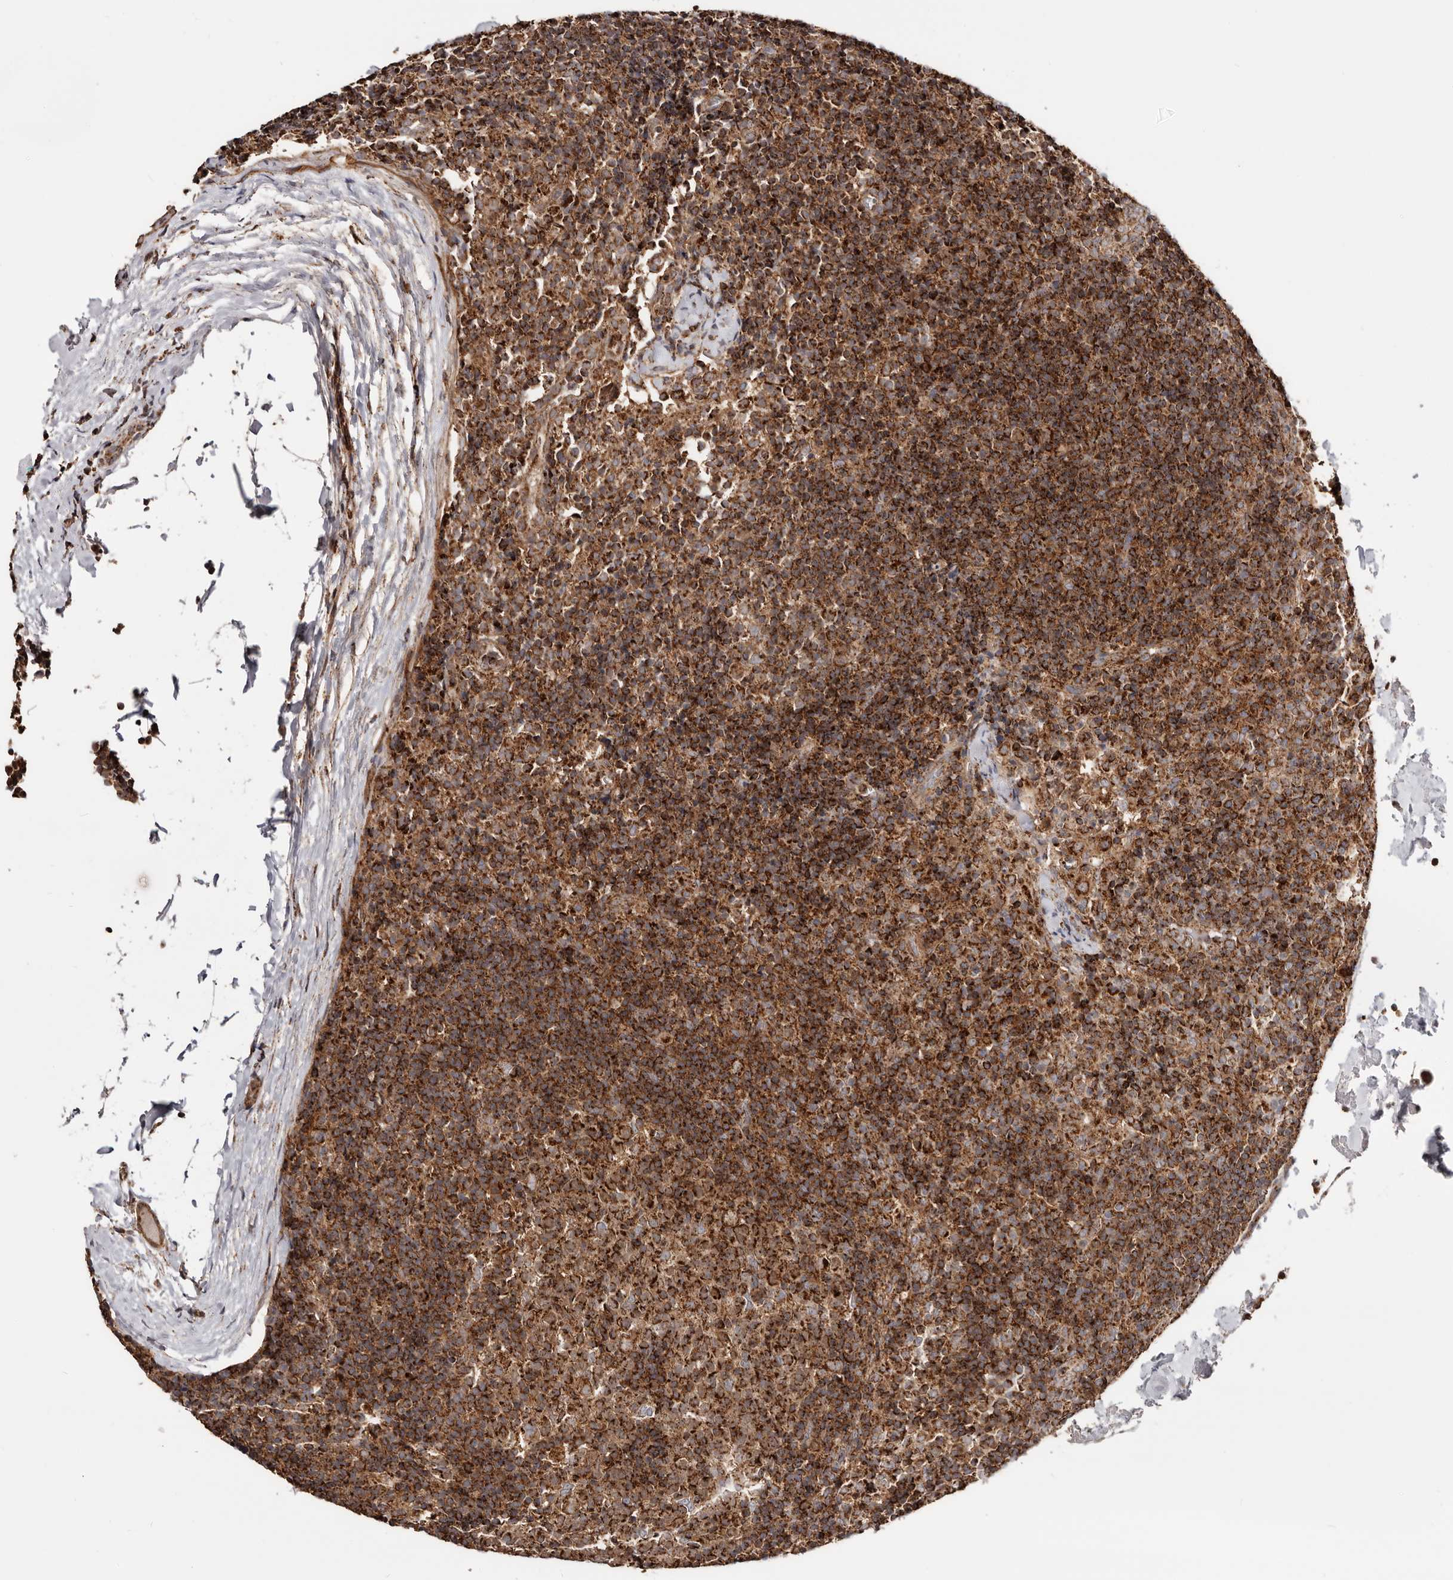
{"staining": {"intensity": "strong", "quantity": ">75%", "location": "cytoplasmic/membranous"}, "tissue": "lymph node", "cell_type": "Germinal center cells", "image_type": "normal", "snomed": [{"axis": "morphology", "description": "Normal tissue, NOS"}, {"axis": "morphology", "description": "Inflammation, NOS"}, {"axis": "topography", "description": "Lymph node"}], "caption": "This photomicrograph exhibits immunohistochemistry staining of unremarkable human lymph node, with high strong cytoplasmic/membranous expression in approximately >75% of germinal center cells.", "gene": "PRKACB", "patient": {"sex": "male", "age": 55}}